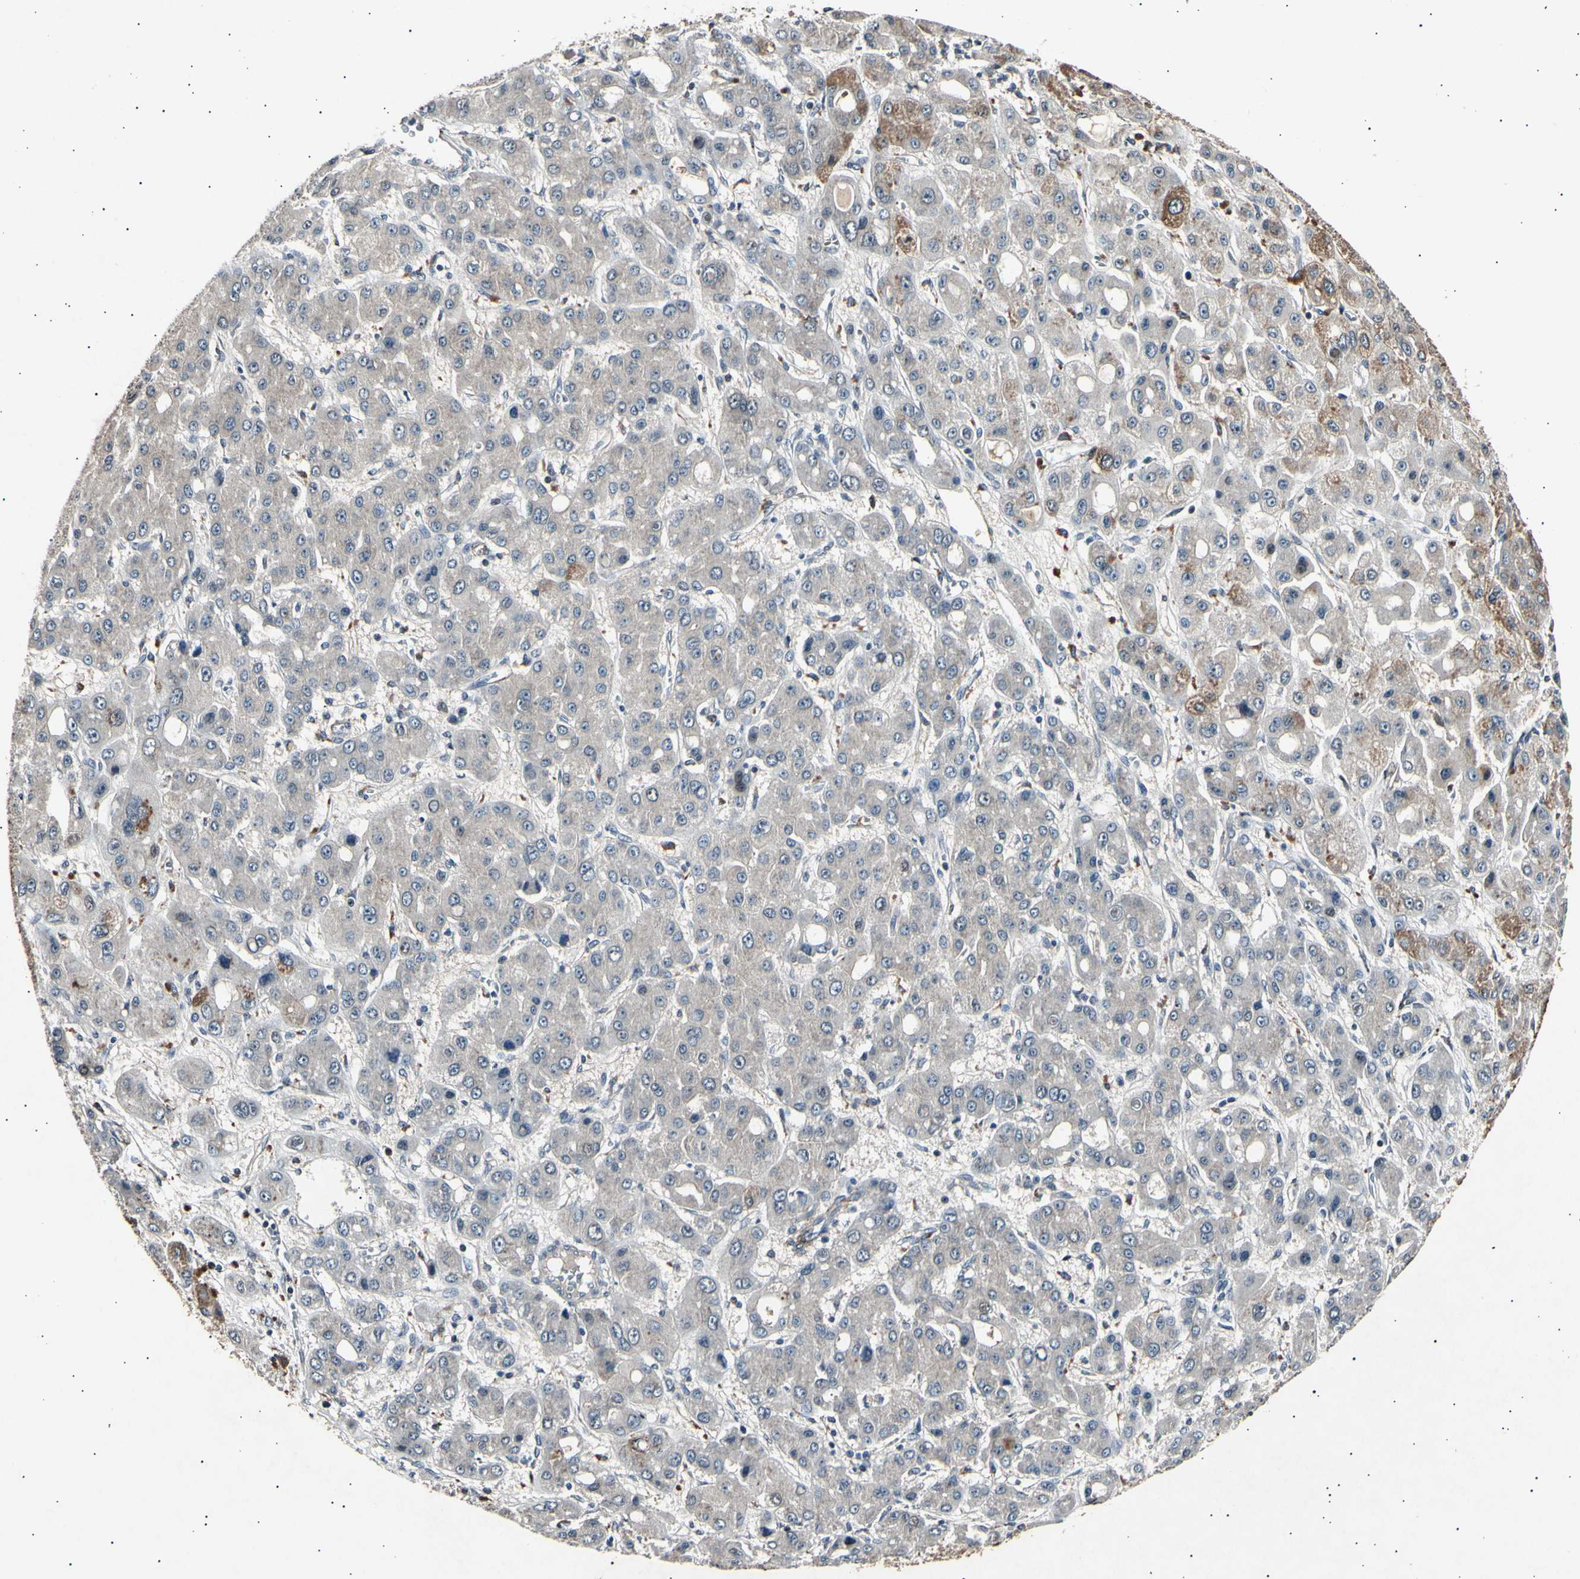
{"staining": {"intensity": "moderate", "quantity": "<25%", "location": "cytoplasmic/membranous"}, "tissue": "liver cancer", "cell_type": "Tumor cells", "image_type": "cancer", "snomed": [{"axis": "morphology", "description": "Carcinoma, Hepatocellular, NOS"}, {"axis": "topography", "description": "Liver"}], "caption": "Moderate cytoplasmic/membranous expression for a protein is identified in about <25% of tumor cells of hepatocellular carcinoma (liver) using immunohistochemistry (IHC).", "gene": "ADCY3", "patient": {"sex": "male", "age": 55}}